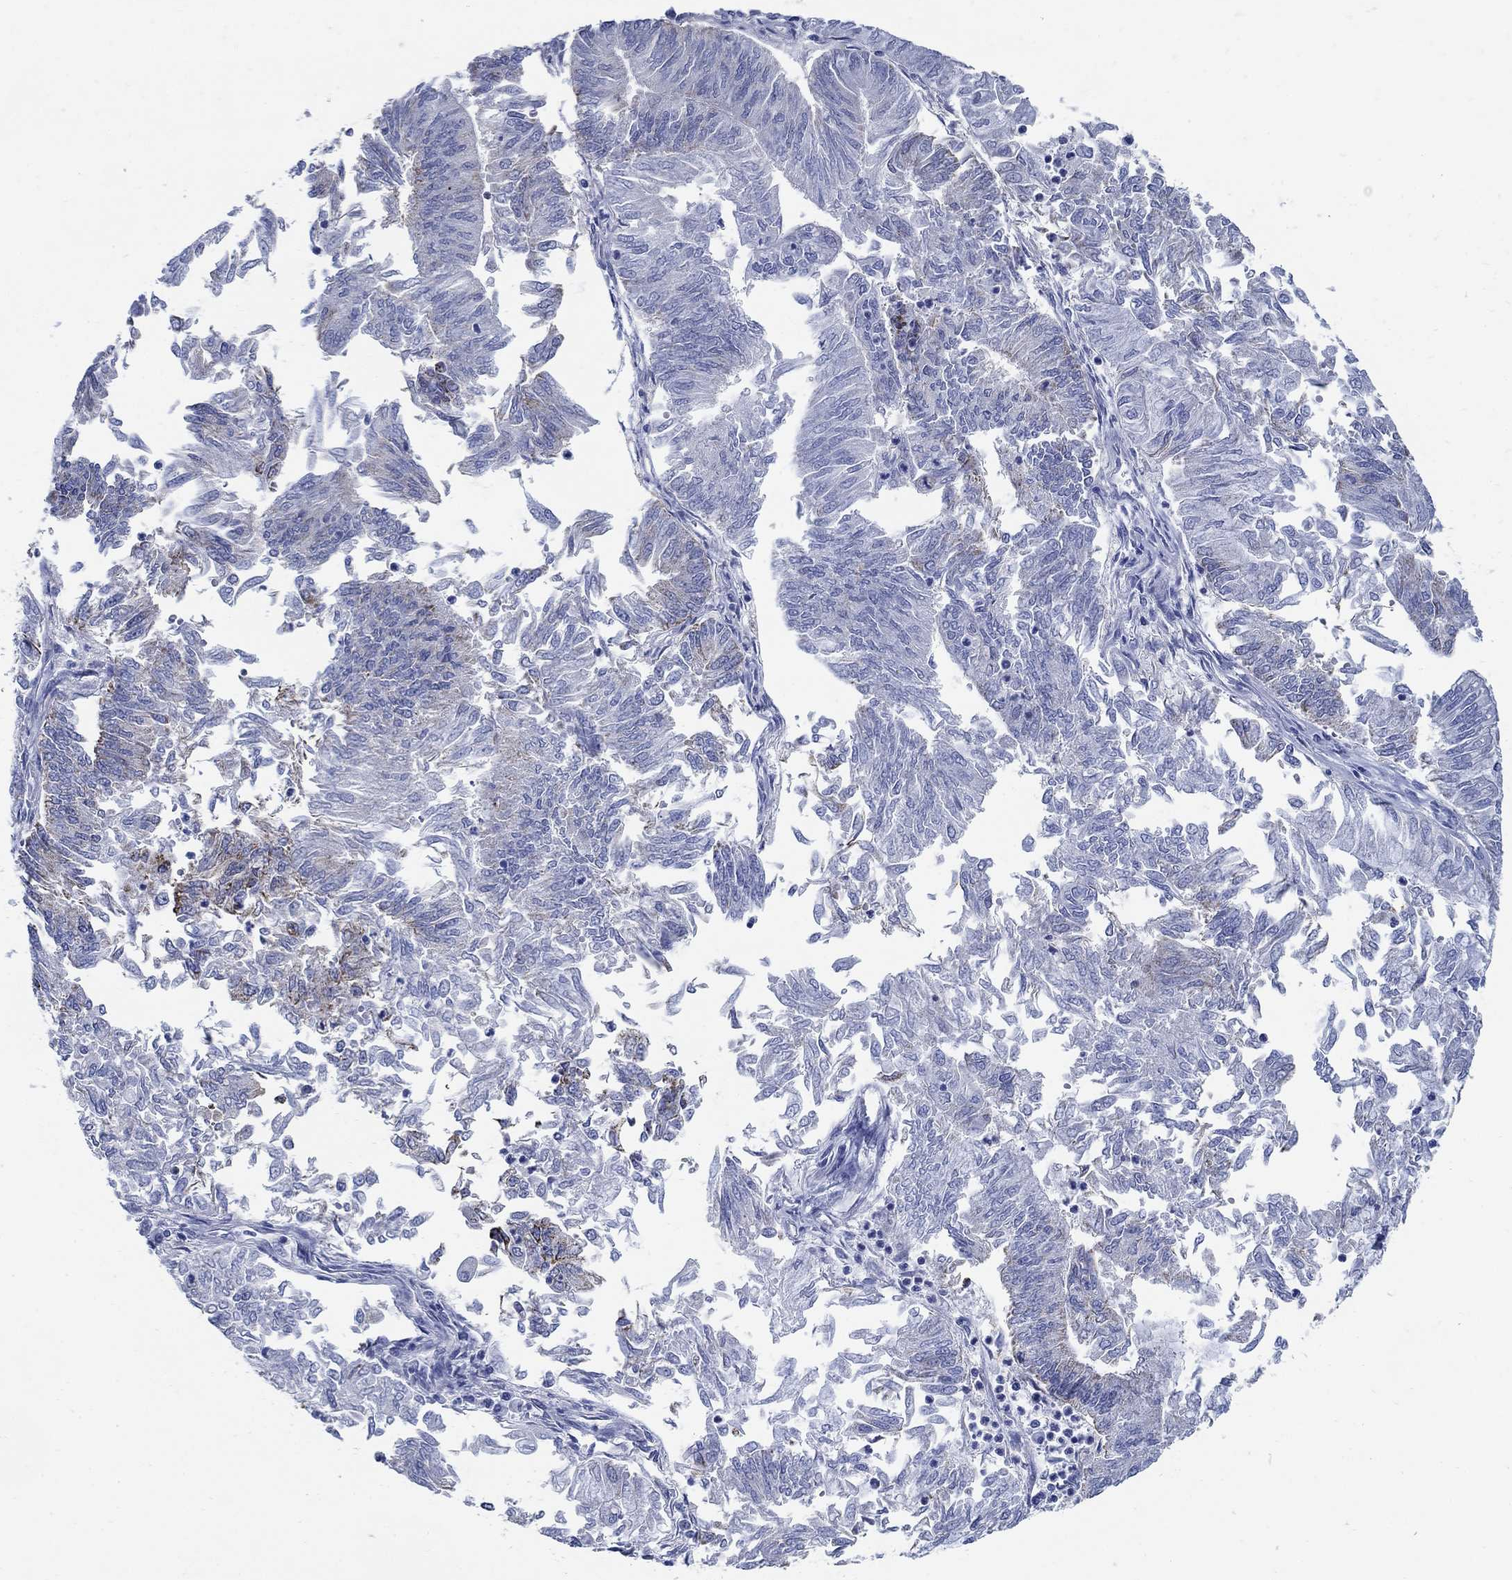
{"staining": {"intensity": "moderate", "quantity": "<25%", "location": "cytoplasmic/membranous"}, "tissue": "endometrial cancer", "cell_type": "Tumor cells", "image_type": "cancer", "snomed": [{"axis": "morphology", "description": "Adenocarcinoma, NOS"}, {"axis": "topography", "description": "Endometrium"}], "caption": "A brown stain highlights moderate cytoplasmic/membranous staining of a protein in endometrial adenocarcinoma tumor cells.", "gene": "ZDHHC14", "patient": {"sex": "female", "age": 59}}